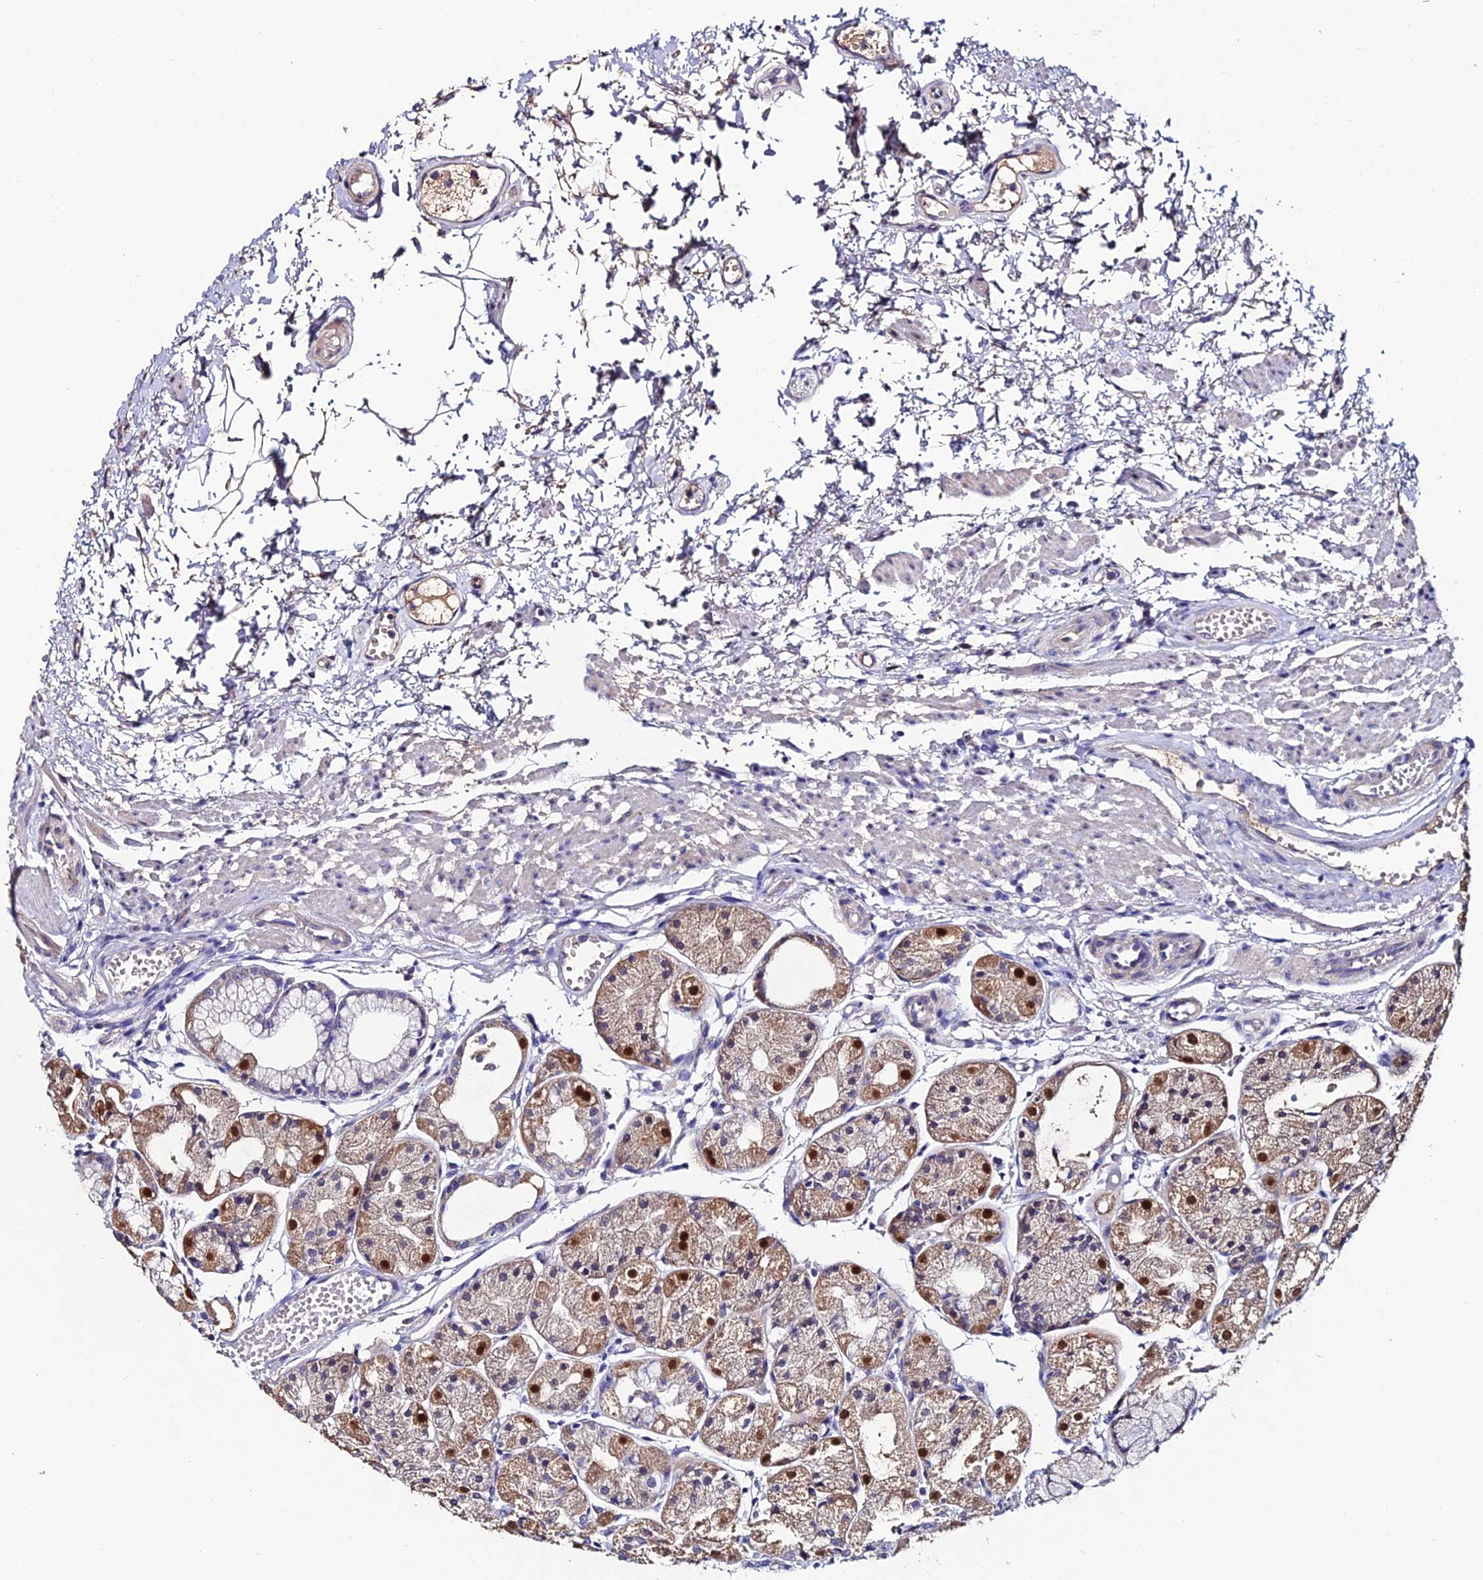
{"staining": {"intensity": "strong", "quantity": "<25%", "location": "nuclear"}, "tissue": "stomach", "cell_type": "Glandular cells", "image_type": "normal", "snomed": [{"axis": "morphology", "description": "Normal tissue, NOS"}, {"axis": "topography", "description": "Stomach, upper"}], "caption": "Benign stomach demonstrates strong nuclear positivity in about <25% of glandular cells.", "gene": "ESRRG", "patient": {"sex": "male", "age": 72}}